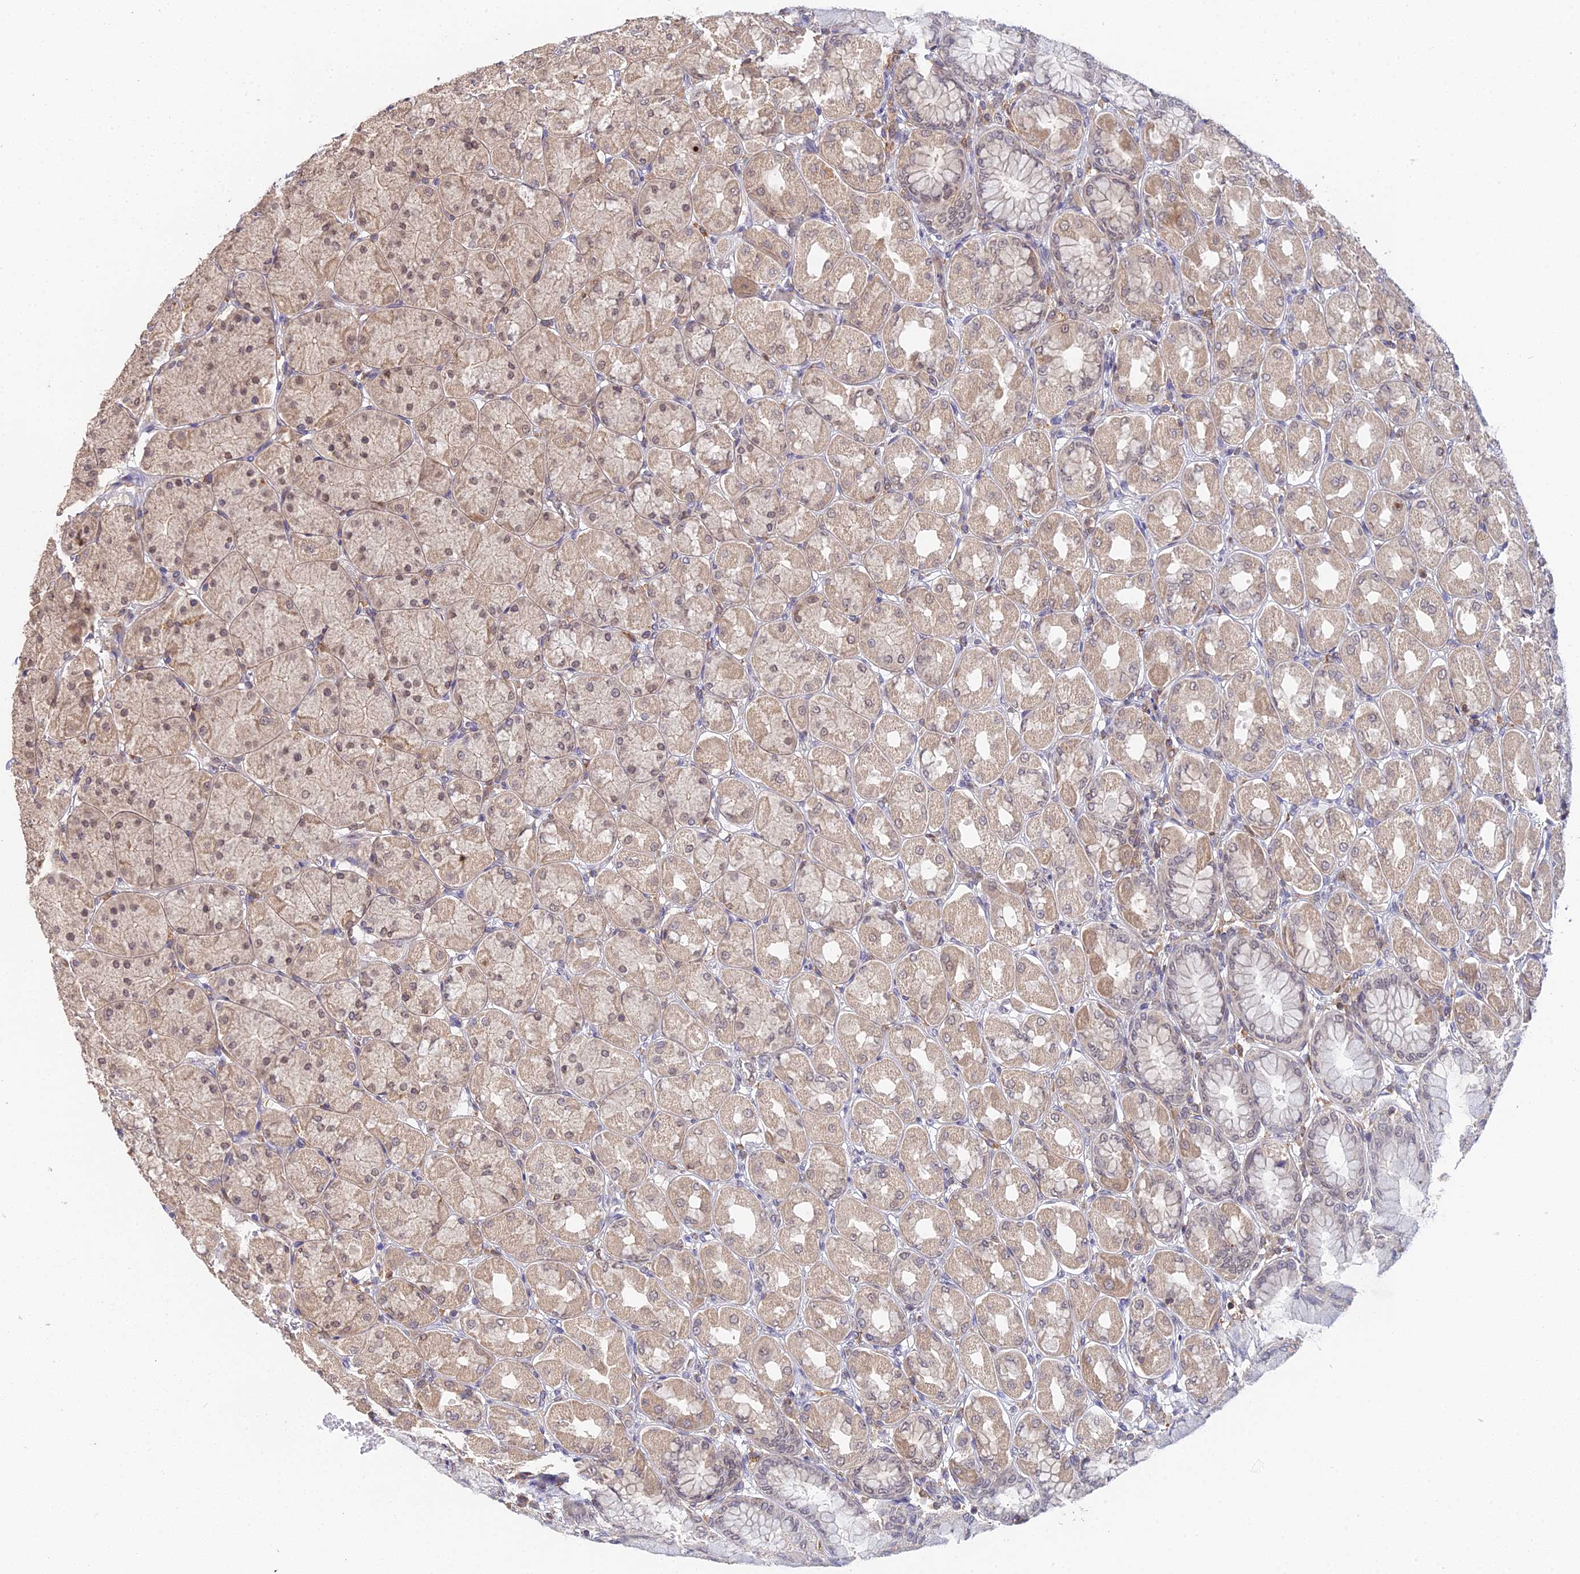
{"staining": {"intensity": "moderate", "quantity": "25%-75%", "location": "cytoplasmic/membranous,nuclear"}, "tissue": "stomach", "cell_type": "Glandular cells", "image_type": "normal", "snomed": [{"axis": "morphology", "description": "Normal tissue, NOS"}, {"axis": "topography", "description": "Stomach, upper"}], "caption": "Immunohistochemistry (IHC) image of benign stomach: stomach stained using immunohistochemistry demonstrates medium levels of moderate protein expression localized specifically in the cytoplasmic/membranous,nuclear of glandular cells, appearing as a cytoplasmic/membranous,nuclear brown color.", "gene": "TPRX1", "patient": {"sex": "female", "age": 56}}